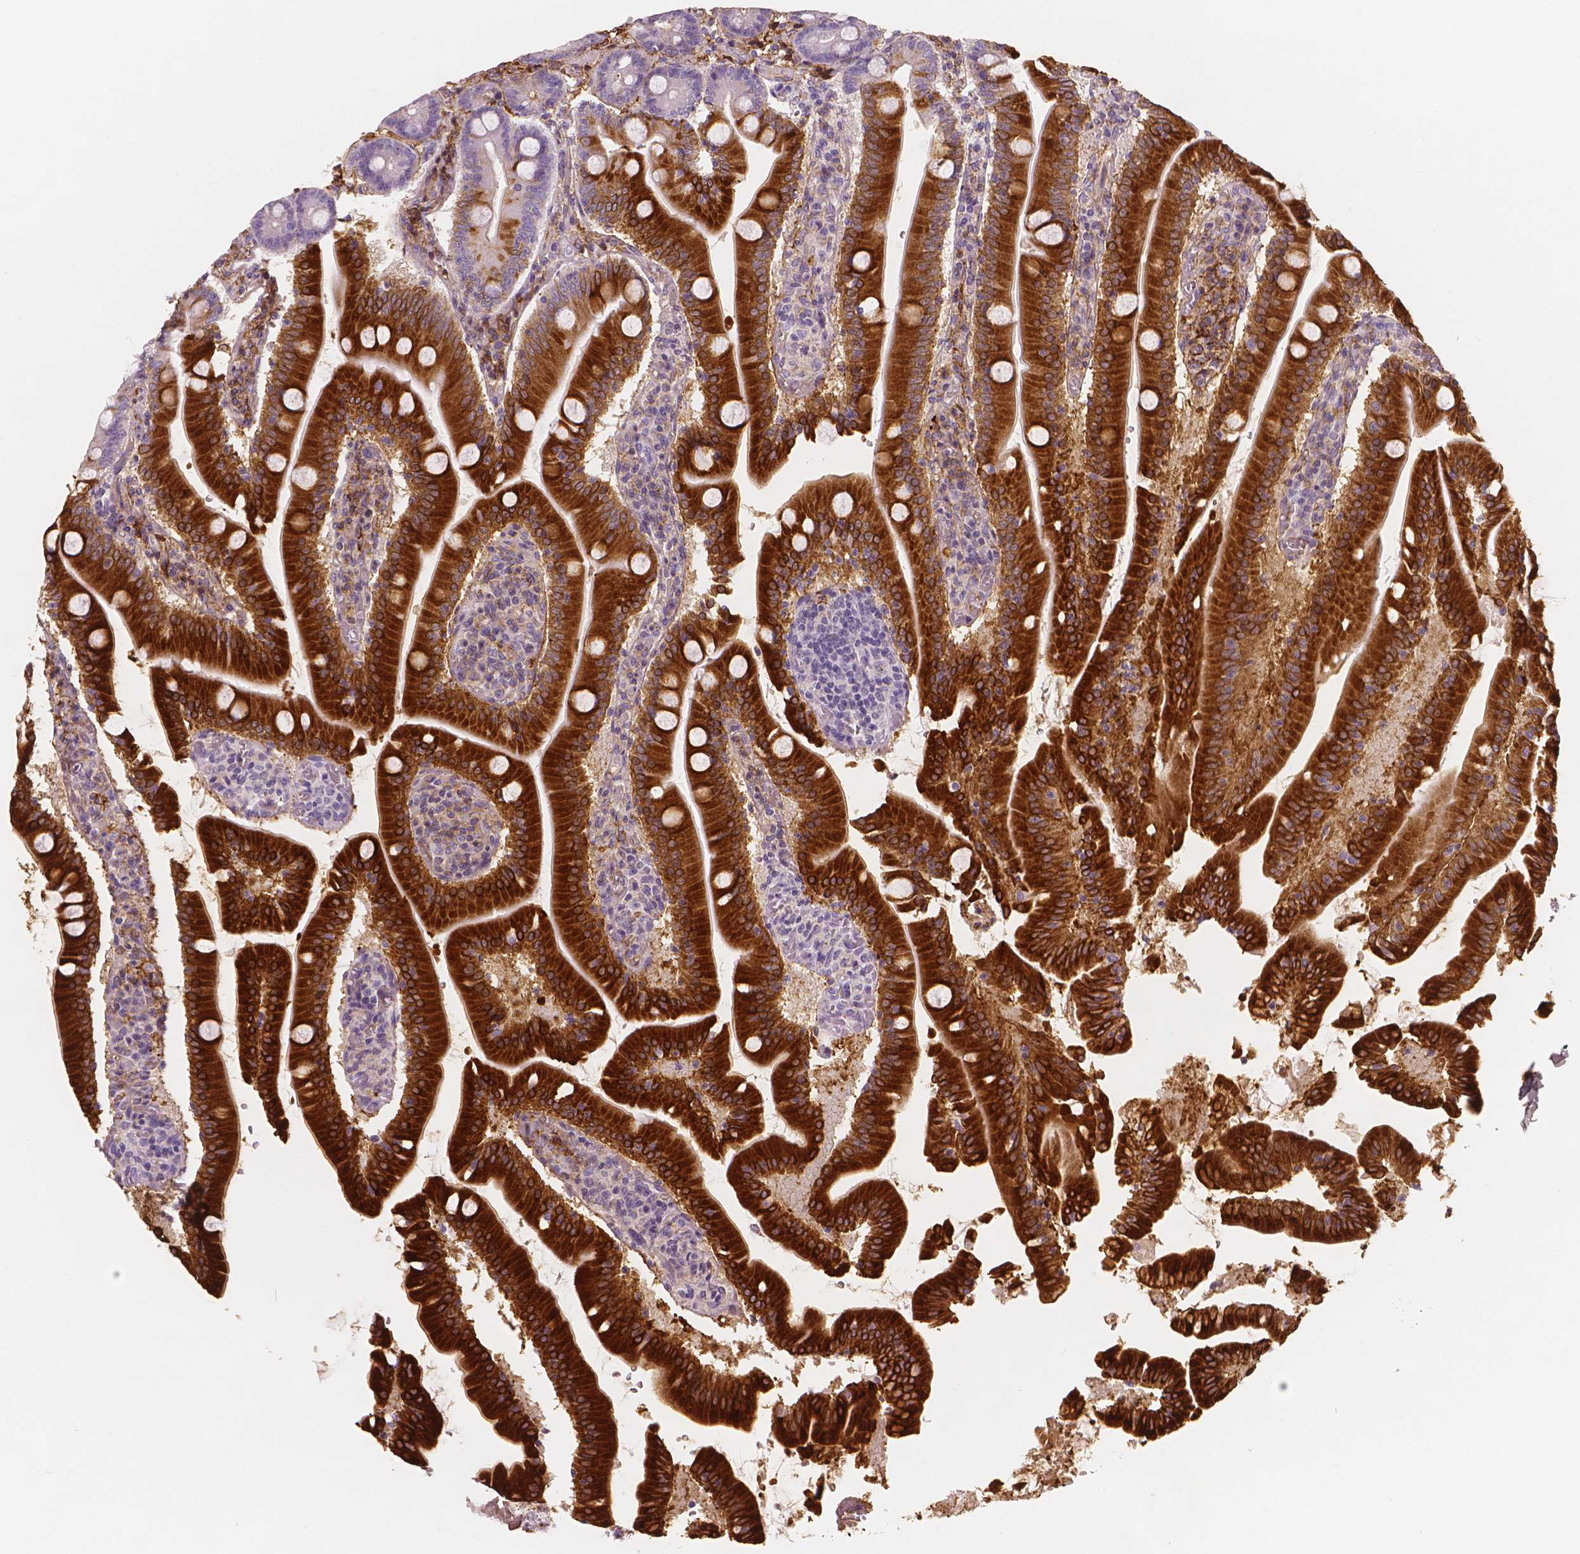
{"staining": {"intensity": "strong", "quantity": "25%-75%", "location": "cytoplasmic/membranous"}, "tissue": "small intestine", "cell_type": "Glandular cells", "image_type": "normal", "snomed": [{"axis": "morphology", "description": "Normal tissue, NOS"}, {"axis": "topography", "description": "Small intestine"}], "caption": "Brown immunohistochemical staining in normal small intestine exhibits strong cytoplasmic/membranous staining in approximately 25%-75% of glandular cells.", "gene": "APOA4", "patient": {"sex": "male", "age": 37}}